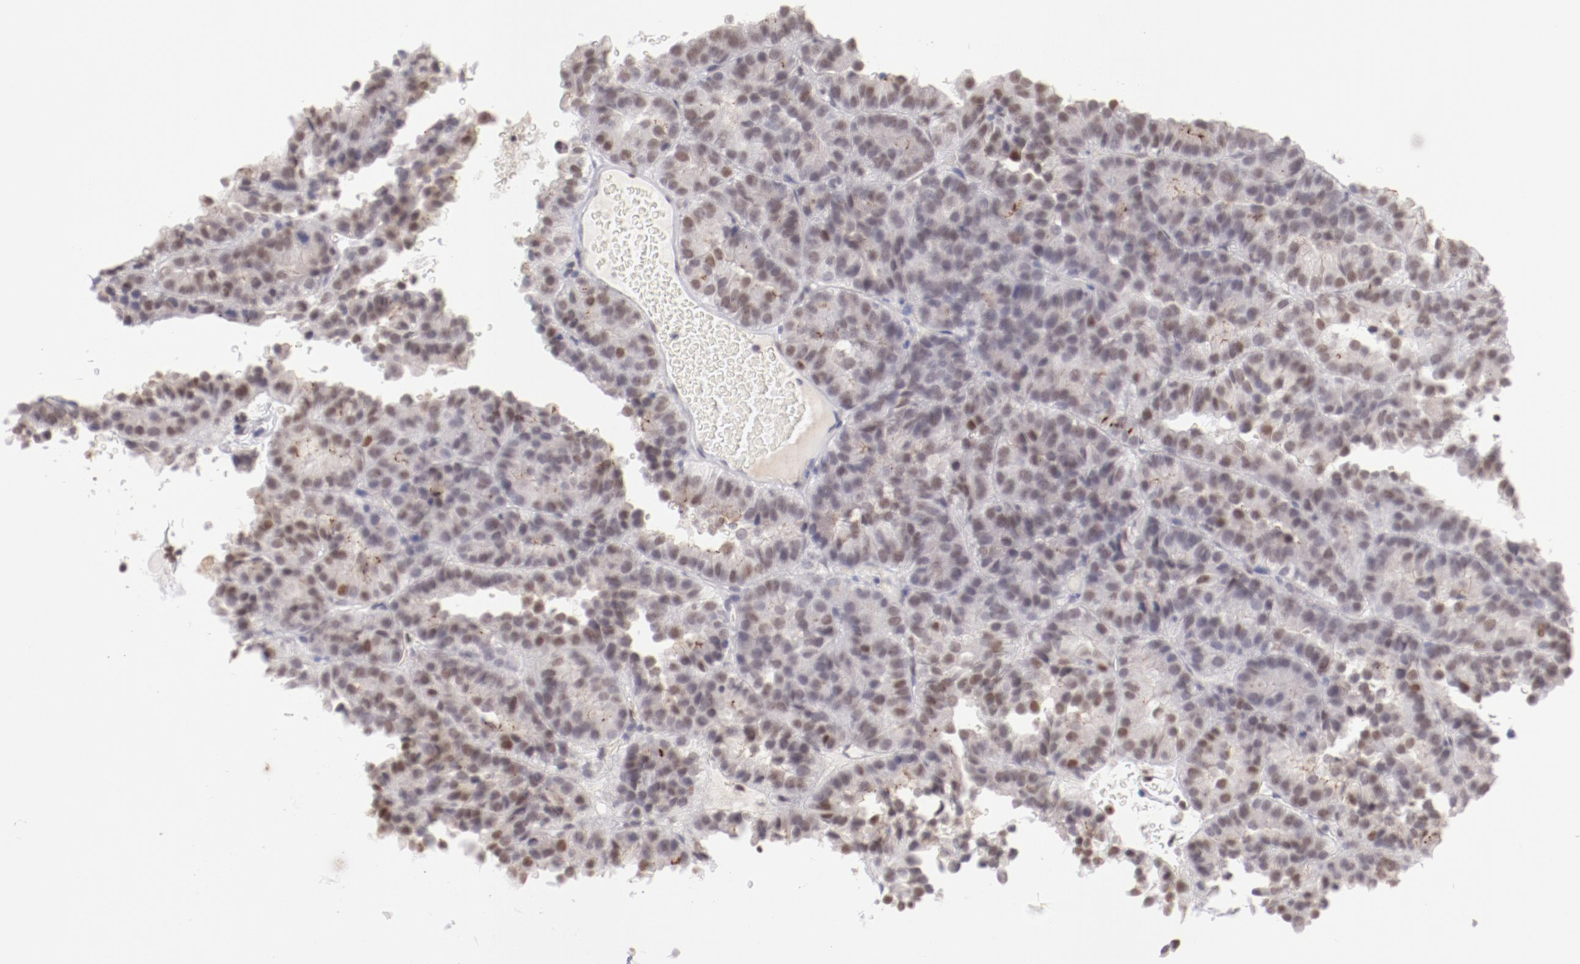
{"staining": {"intensity": "weak", "quantity": ">75%", "location": "nuclear"}, "tissue": "renal cancer", "cell_type": "Tumor cells", "image_type": "cancer", "snomed": [{"axis": "morphology", "description": "Adenocarcinoma, NOS"}, {"axis": "topography", "description": "Kidney"}], "caption": "Human adenocarcinoma (renal) stained with a brown dye shows weak nuclear positive expression in about >75% of tumor cells.", "gene": "TFAP4", "patient": {"sex": "male", "age": 46}}